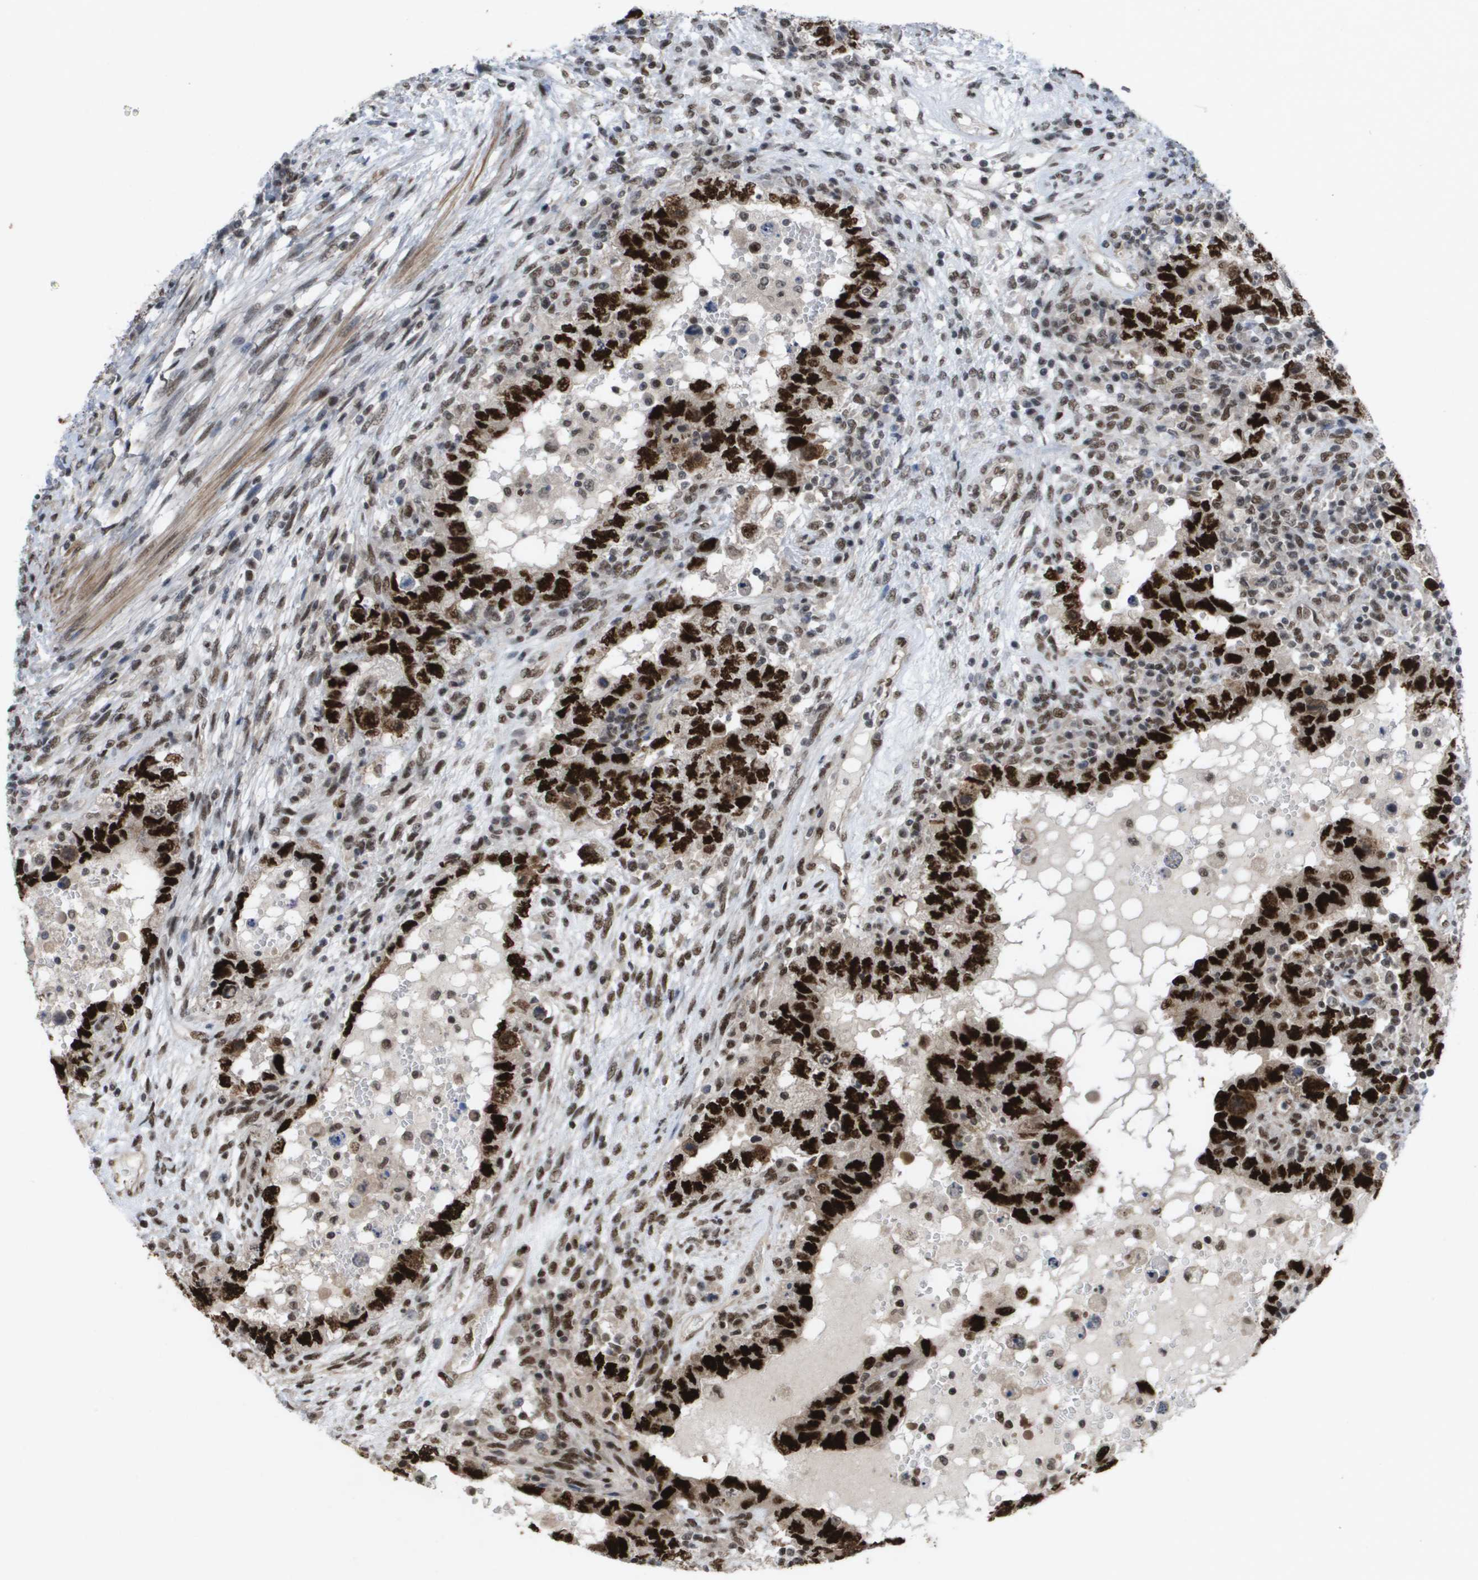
{"staining": {"intensity": "strong", "quantity": ">75%", "location": "nuclear"}, "tissue": "testis cancer", "cell_type": "Tumor cells", "image_type": "cancer", "snomed": [{"axis": "morphology", "description": "Carcinoma, Embryonal, NOS"}, {"axis": "topography", "description": "Testis"}], "caption": "This is an image of IHC staining of testis cancer, which shows strong expression in the nuclear of tumor cells.", "gene": "CDT1", "patient": {"sex": "male", "age": 26}}